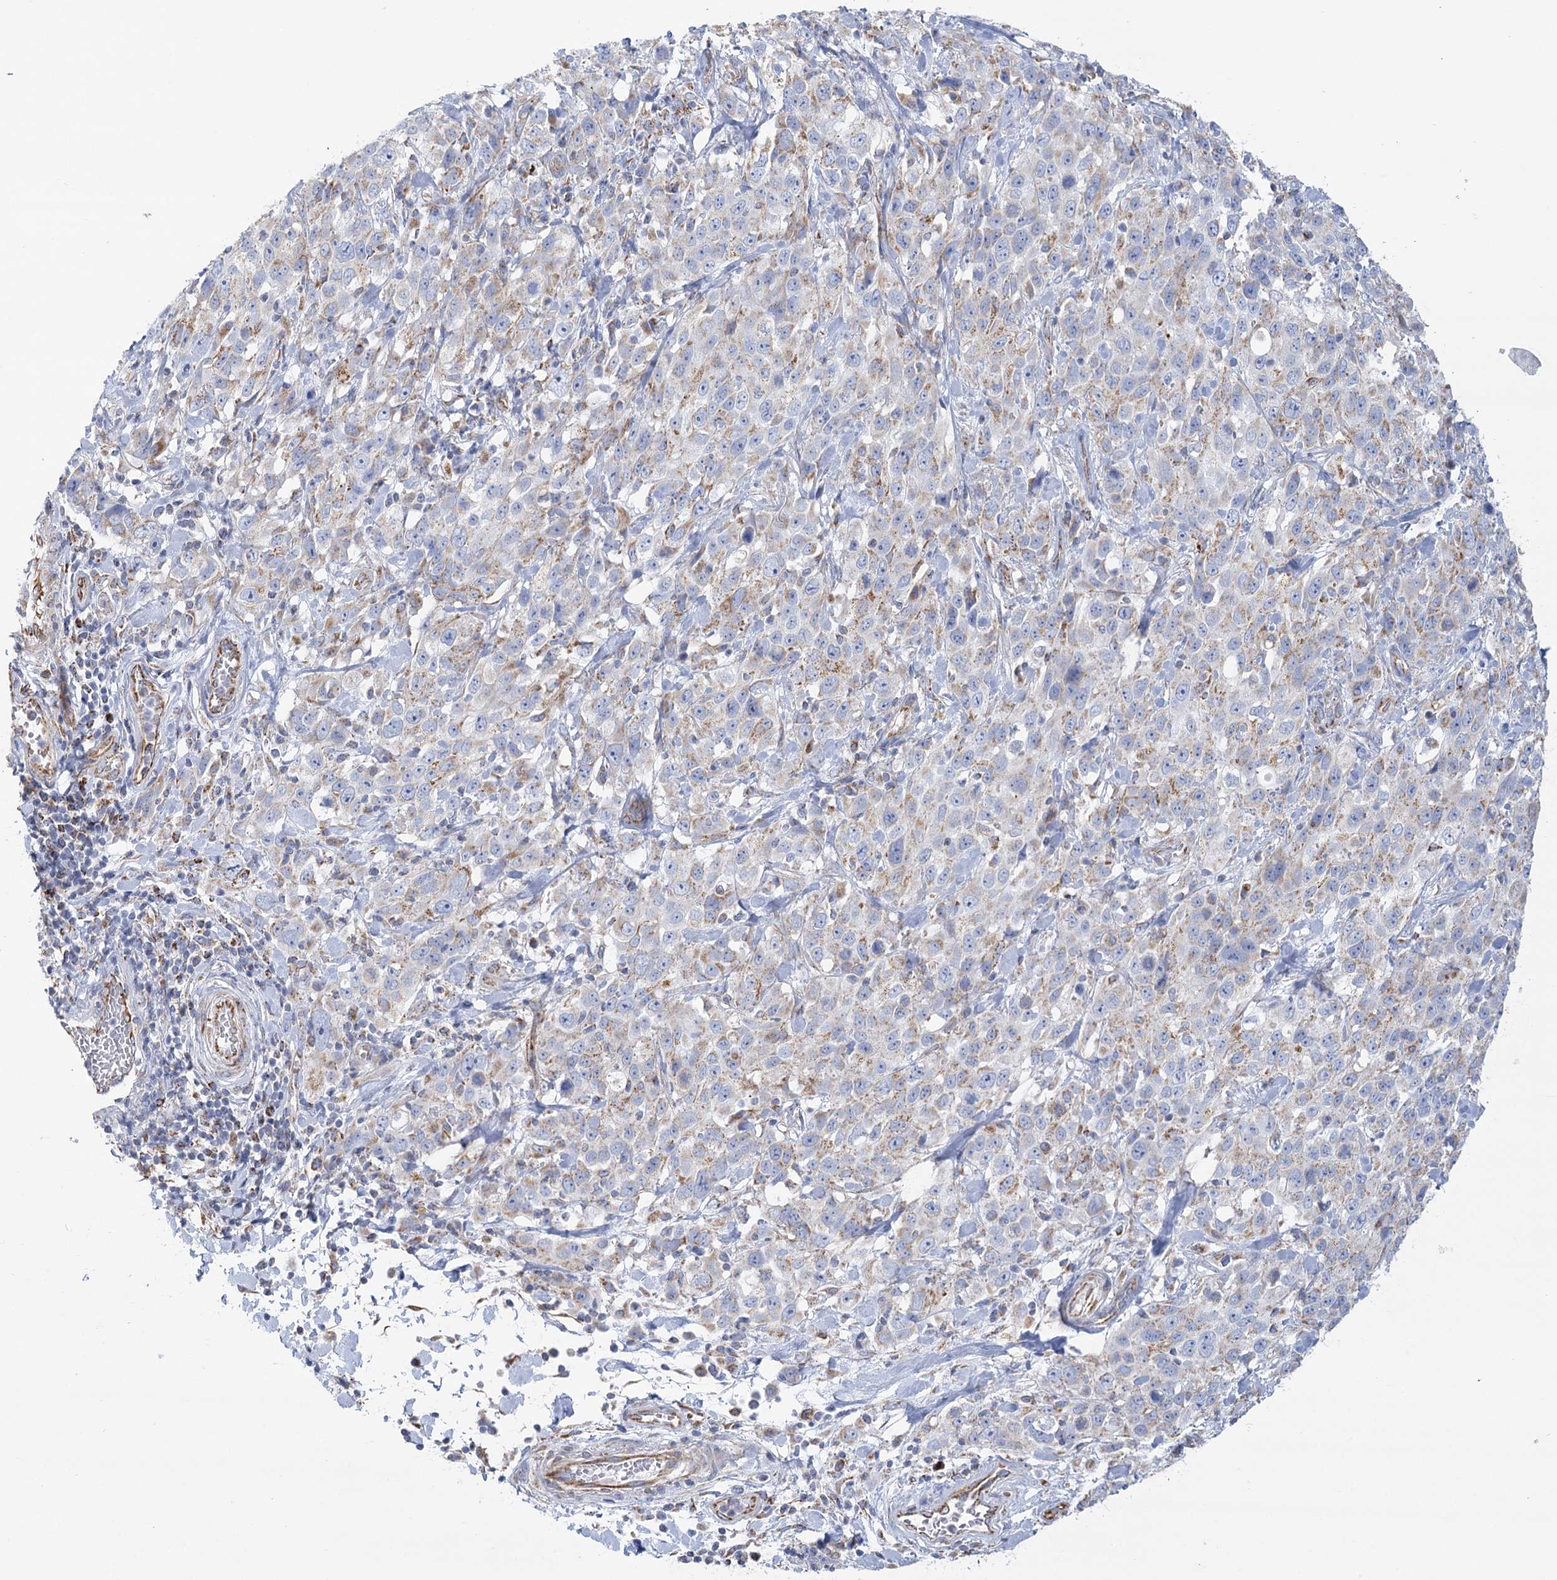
{"staining": {"intensity": "weak", "quantity": "<25%", "location": "cytoplasmic/membranous"}, "tissue": "stomach cancer", "cell_type": "Tumor cells", "image_type": "cancer", "snomed": [{"axis": "morphology", "description": "Normal tissue, NOS"}, {"axis": "morphology", "description": "Adenocarcinoma, NOS"}, {"axis": "topography", "description": "Lymph node"}, {"axis": "topography", "description": "Stomach"}], "caption": "Immunohistochemistry (IHC) of human adenocarcinoma (stomach) demonstrates no expression in tumor cells.", "gene": "DHTKD1", "patient": {"sex": "male", "age": 48}}